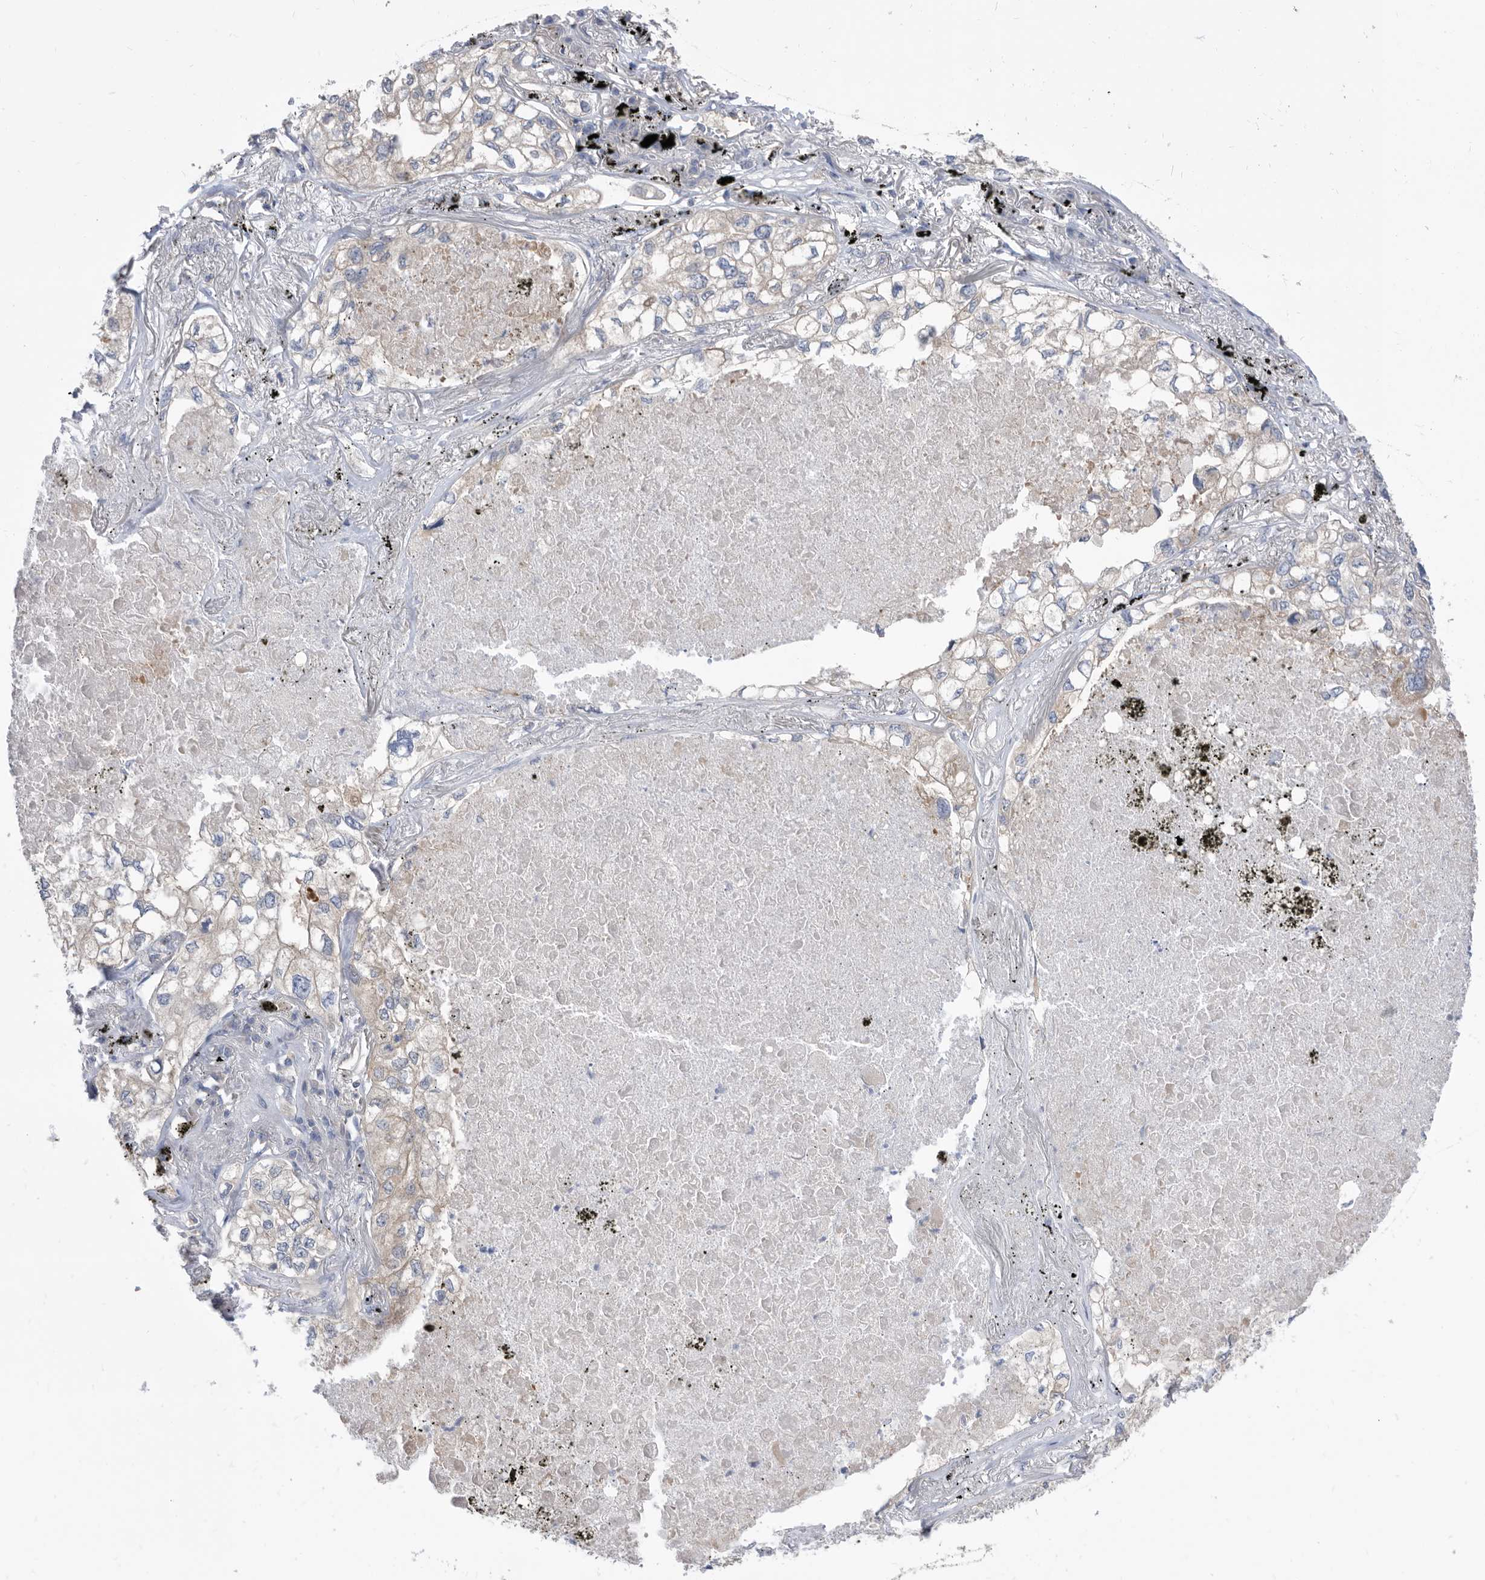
{"staining": {"intensity": "weak", "quantity": "<25%", "location": "cytoplasmic/membranous"}, "tissue": "lung cancer", "cell_type": "Tumor cells", "image_type": "cancer", "snomed": [{"axis": "morphology", "description": "Adenocarcinoma, NOS"}, {"axis": "topography", "description": "Lung"}], "caption": "IHC of adenocarcinoma (lung) reveals no positivity in tumor cells.", "gene": "CCT4", "patient": {"sex": "male", "age": 65}}